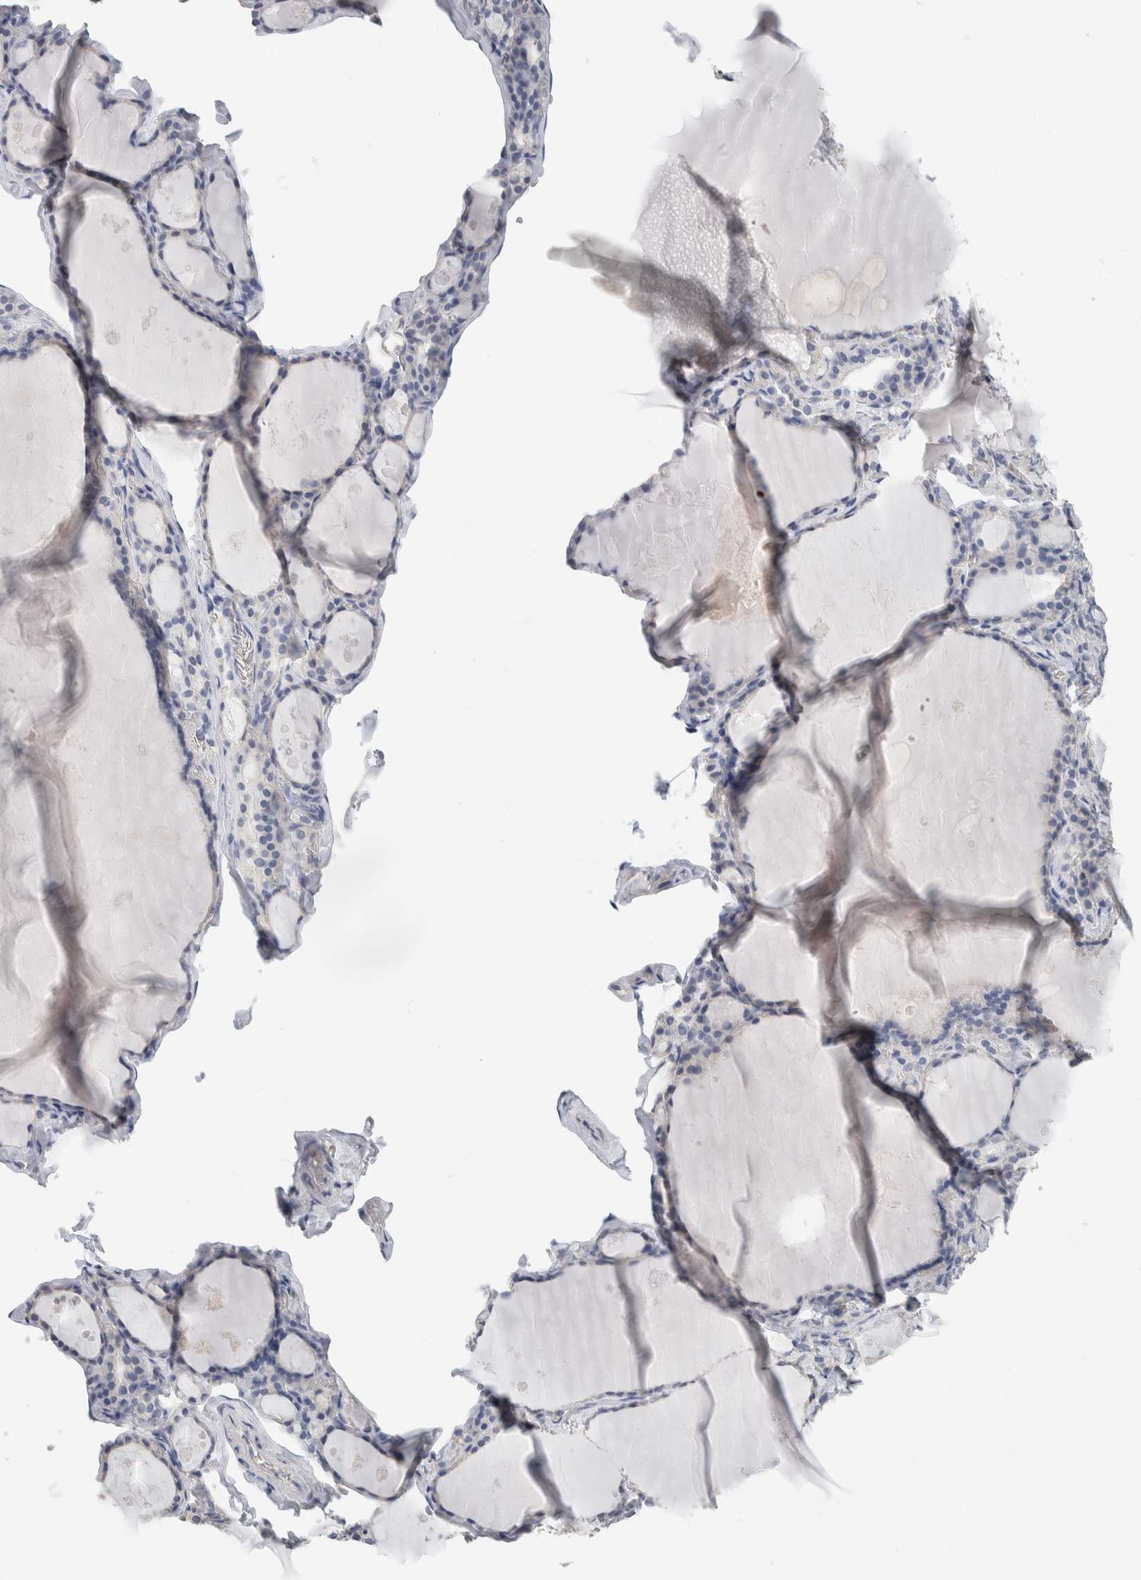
{"staining": {"intensity": "negative", "quantity": "none", "location": "none"}, "tissue": "thyroid gland", "cell_type": "Glandular cells", "image_type": "normal", "snomed": [{"axis": "morphology", "description": "Normal tissue, NOS"}, {"axis": "topography", "description": "Thyroid gland"}], "caption": "Photomicrograph shows no protein expression in glandular cells of benign thyroid gland.", "gene": "NEFM", "patient": {"sex": "male", "age": 56}}